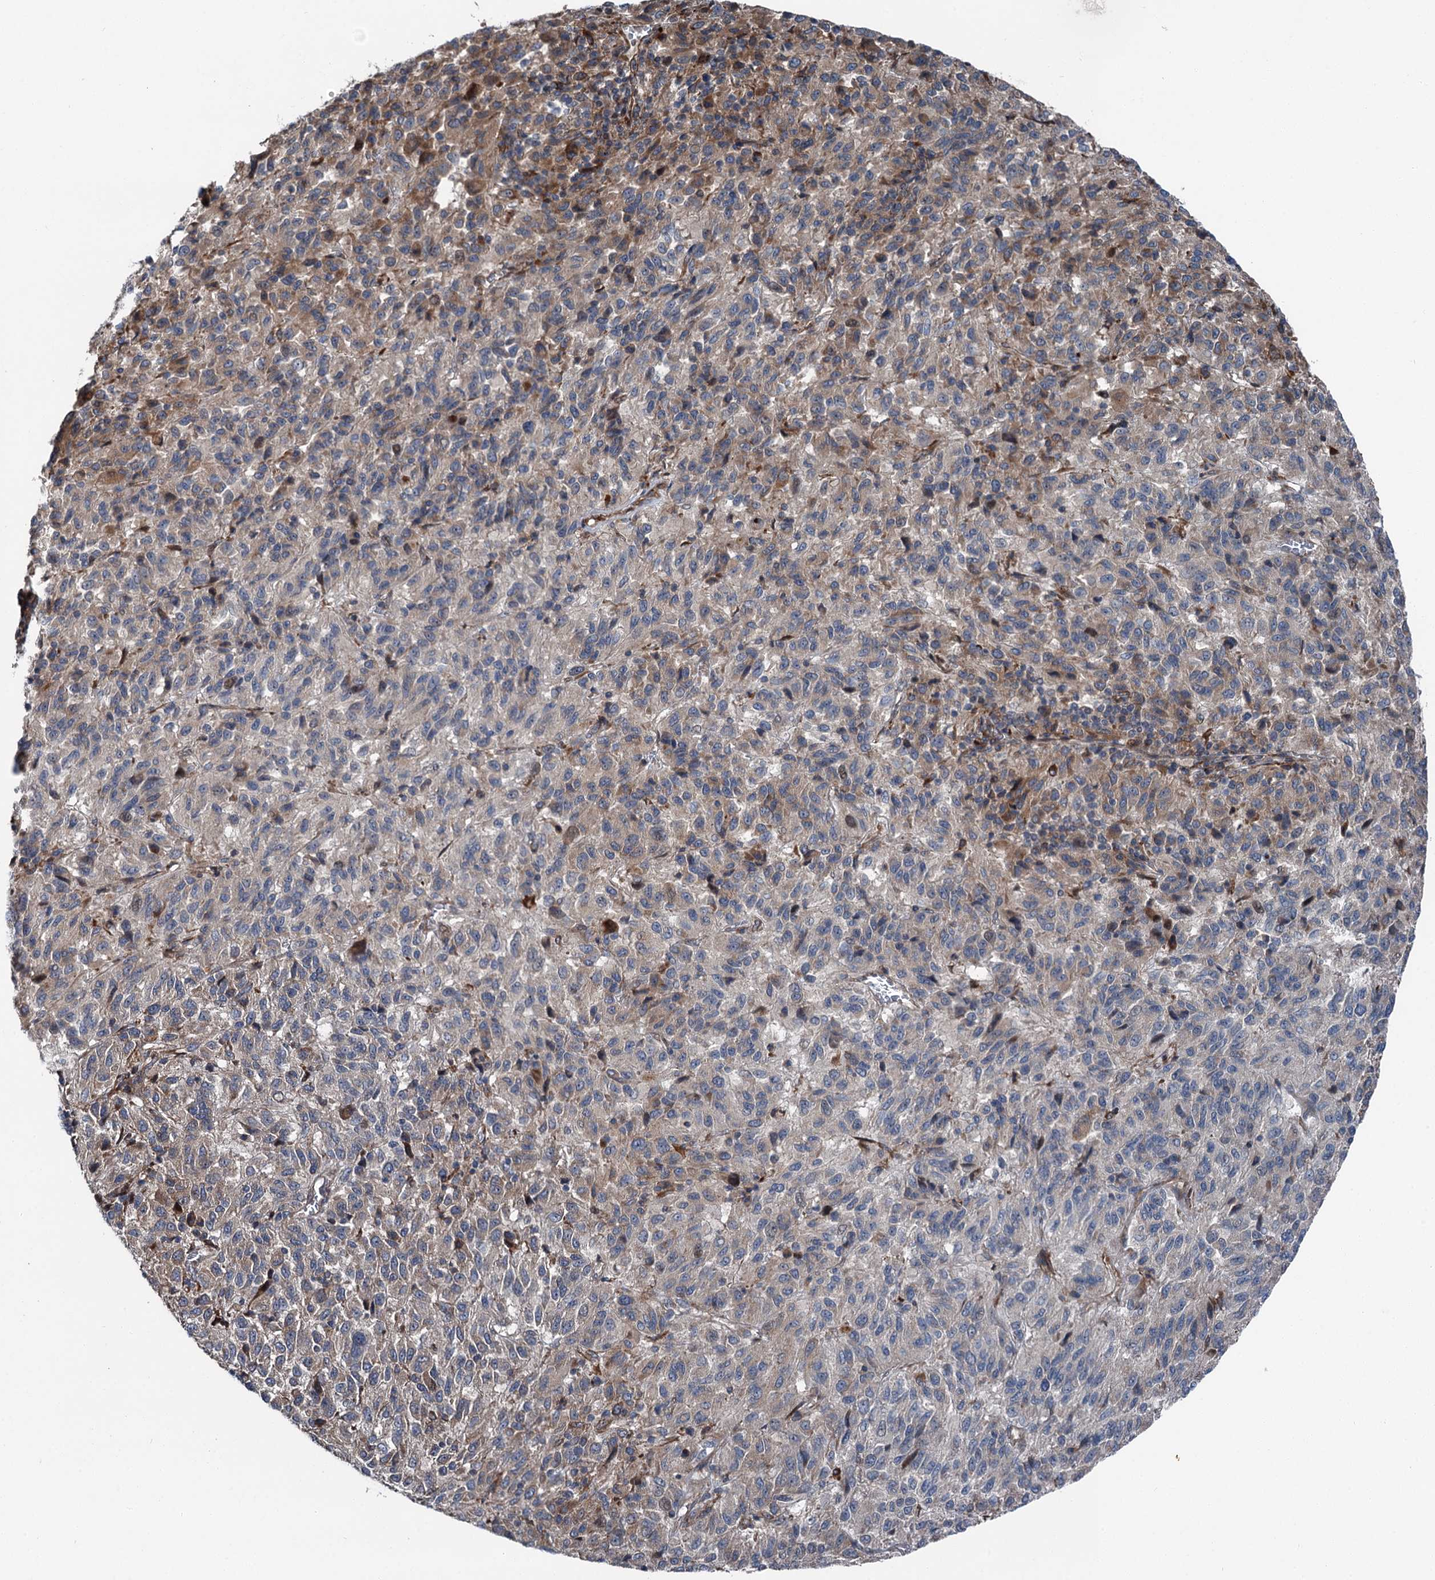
{"staining": {"intensity": "weak", "quantity": "<25%", "location": "cytoplasmic/membranous"}, "tissue": "melanoma", "cell_type": "Tumor cells", "image_type": "cancer", "snomed": [{"axis": "morphology", "description": "Malignant melanoma, Metastatic site"}, {"axis": "topography", "description": "Lung"}], "caption": "DAB immunohistochemical staining of human malignant melanoma (metastatic site) displays no significant staining in tumor cells. (DAB (3,3'-diaminobenzidine) IHC visualized using brightfield microscopy, high magnification).", "gene": "POLR1D", "patient": {"sex": "male", "age": 64}}